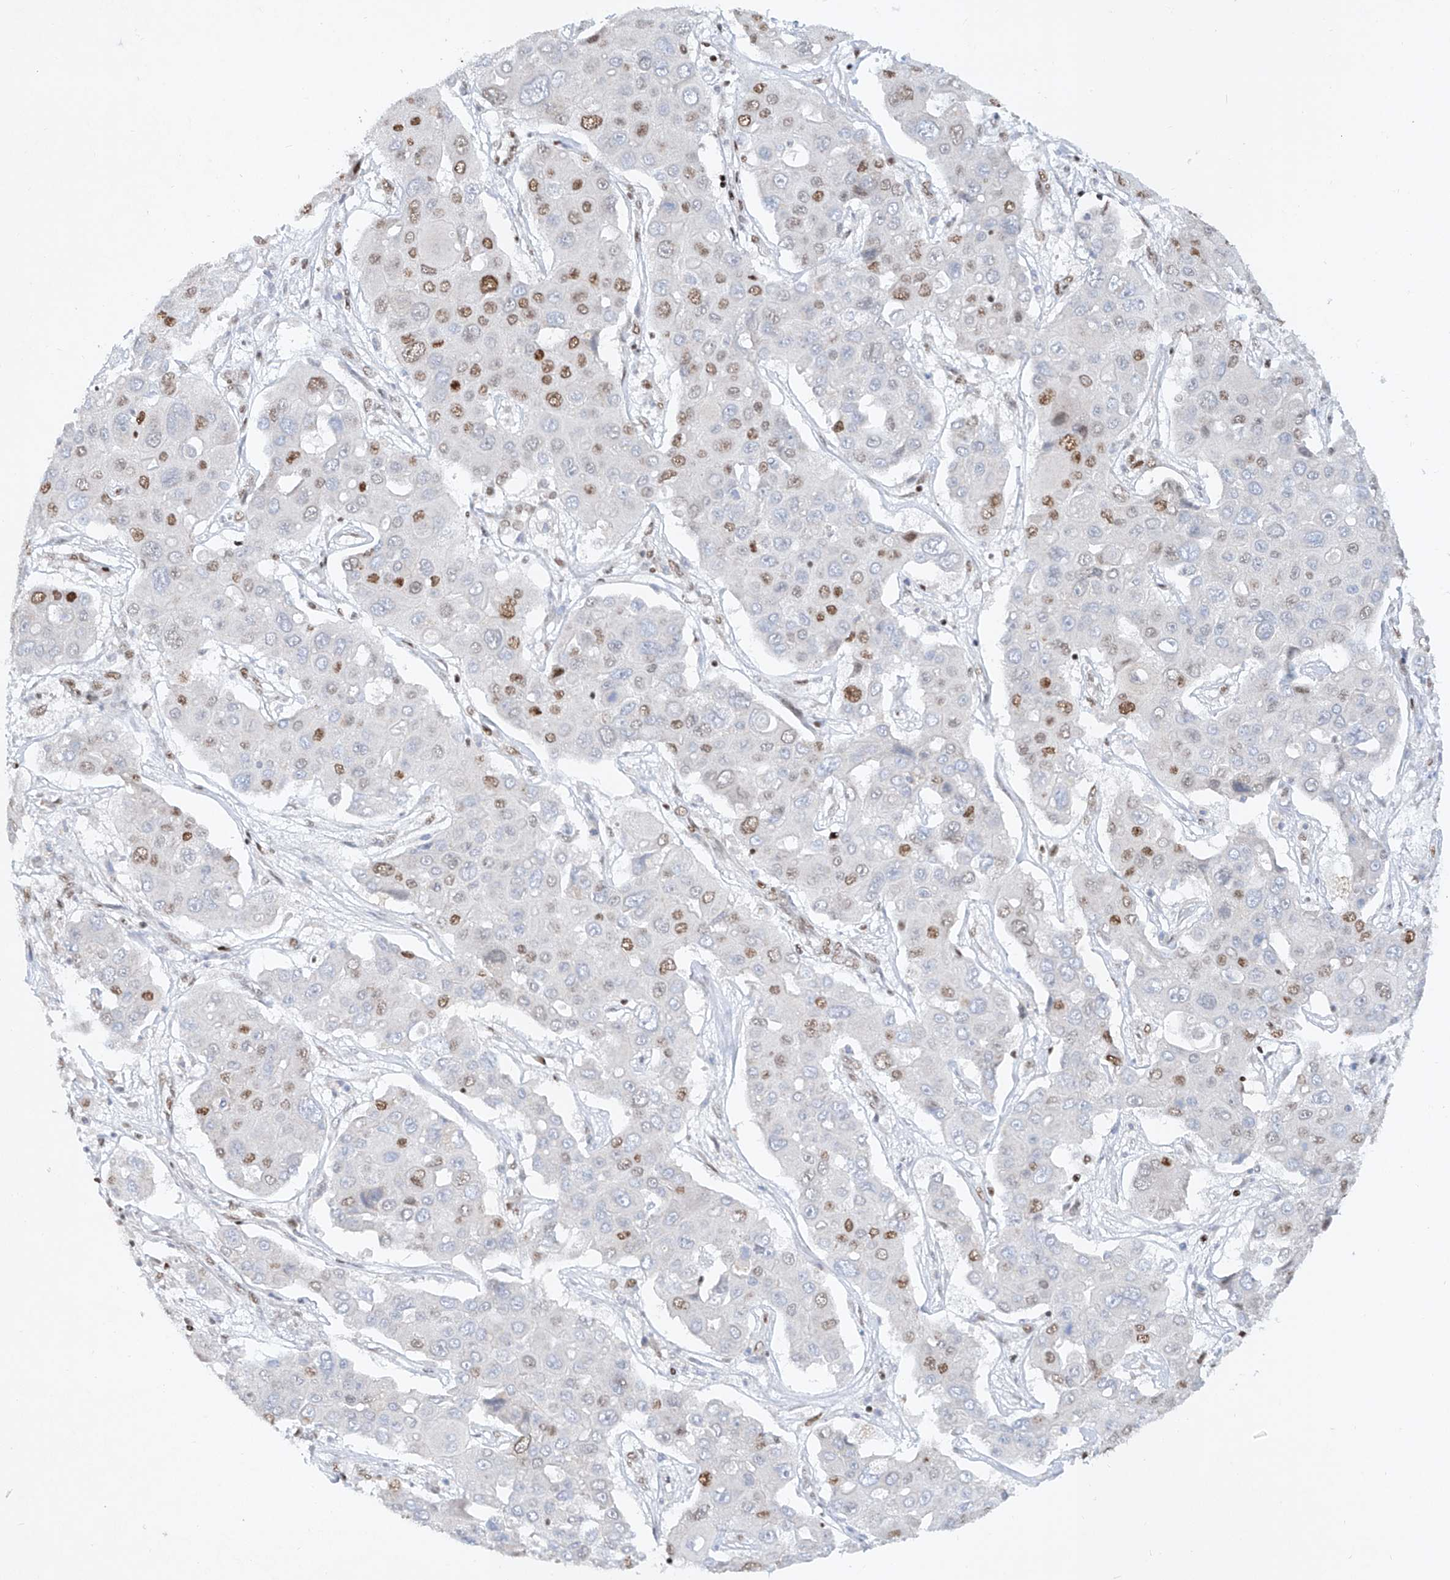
{"staining": {"intensity": "strong", "quantity": "25%-75%", "location": "nuclear"}, "tissue": "liver cancer", "cell_type": "Tumor cells", "image_type": "cancer", "snomed": [{"axis": "morphology", "description": "Cholangiocarcinoma"}, {"axis": "topography", "description": "Liver"}], "caption": "Liver cancer (cholangiocarcinoma) tissue displays strong nuclear staining in approximately 25%-75% of tumor cells (Stains: DAB in brown, nuclei in blue, Microscopy: brightfield microscopy at high magnification).", "gene": "TAF4", "patient": {"sex": "male", "age": 67}}